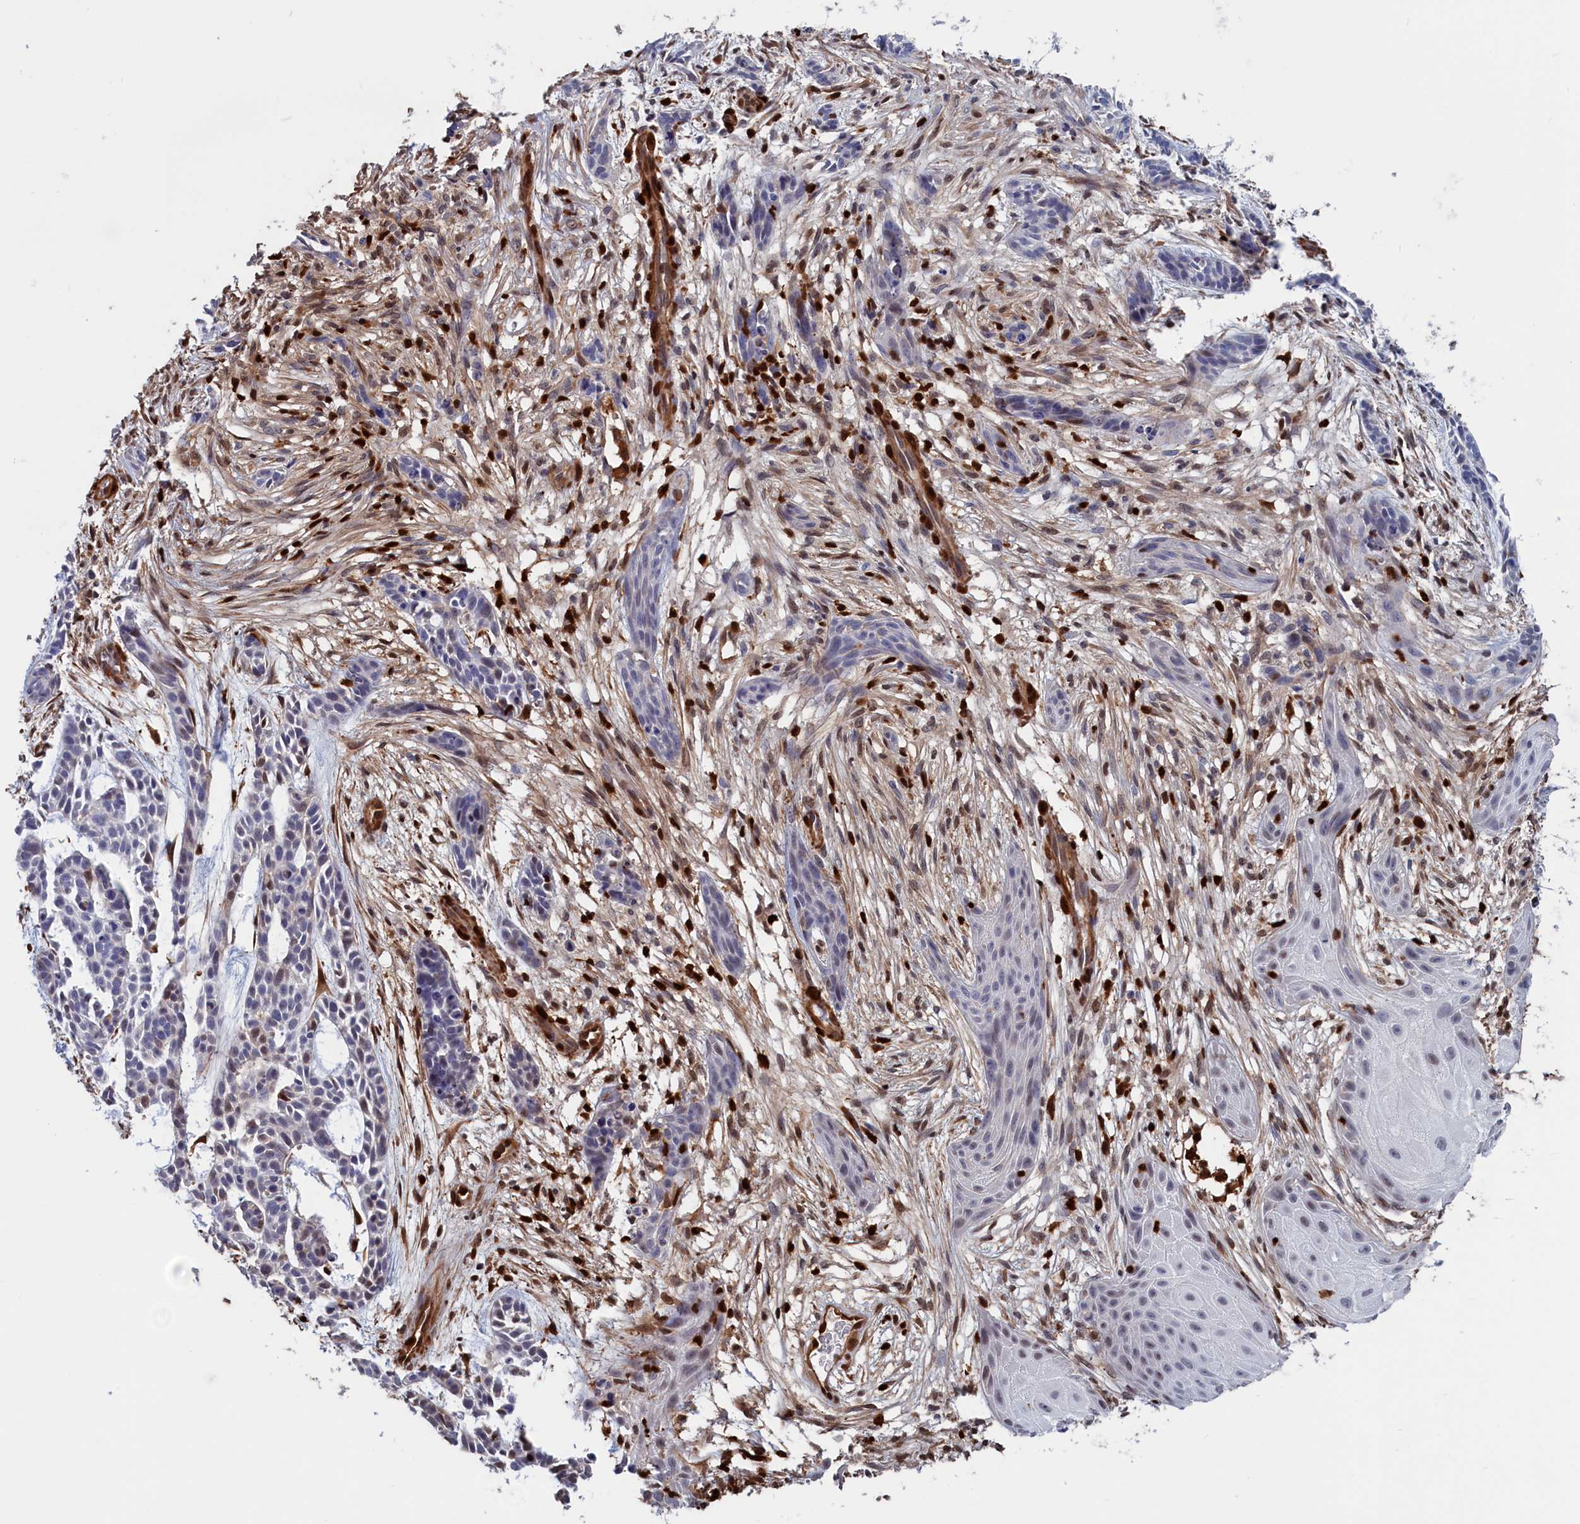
{"staining": {"intensity": "weak", "quantity": "<25%", "location": "nuclear"}, "tissue": "skin cancer", "cell_type": "Tumor cells", "image_type": "cancer", "snomed": [{"axis": "morphology", "description": "Basal cell carcinoma"}, {"axis": "topography", "description": "Skin"}], "caption": "IHC of skin cancer (basal cell carcinoma) exhibits no staining in tumor cells.", "gene": "CRIP1", "patient": {"sex": "male", "age": 89}}